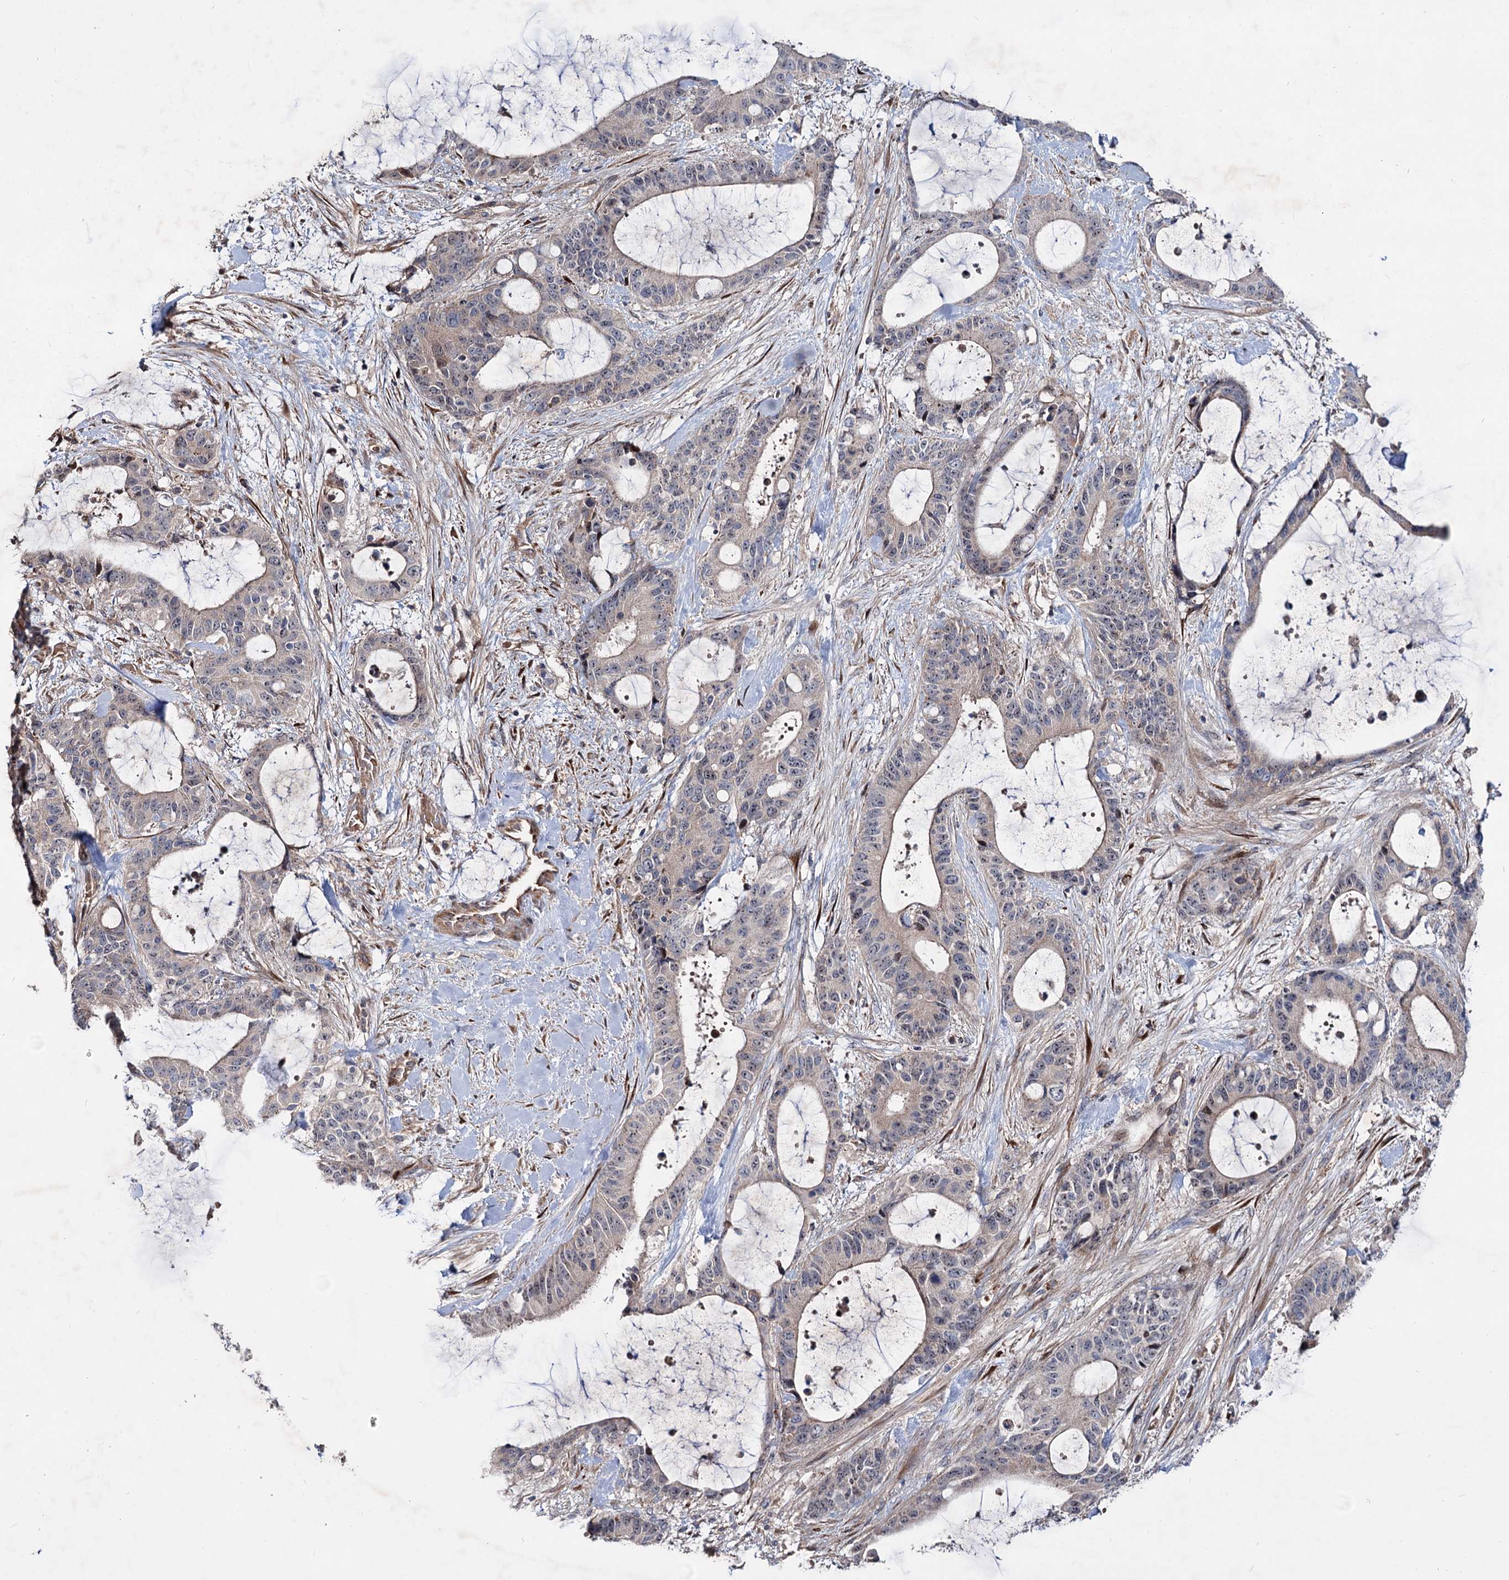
{"staining": {"intensity": "weak", "quantity": "<25%", "location": "cytoplasmic/membranous,nuclear"}, "tissue": "liver cancer", "cell_type": "Tumor cells", "image_type": "cancer", "snomed": [{"axis": "morphology", "description": "Normal tissue, NOS"}, {"axis": "morphology", "description": "Cholangiocarcinoma"}, {"axis": "topography", "description": "Liver"}, {"axis": "topography", "description": "Peripheral nerve tissue"}], "caption": "High magnification brightfield microscopy of cholangiocarcinoma (liver) stained with DAB (3,3'-diaminobenzidine) (brown) and counterstained with hematoxylin (blue): tumor cells show no significant positivity.", "gene": "PTDSS2", "patient": {"sex": "female", "age": 73}}